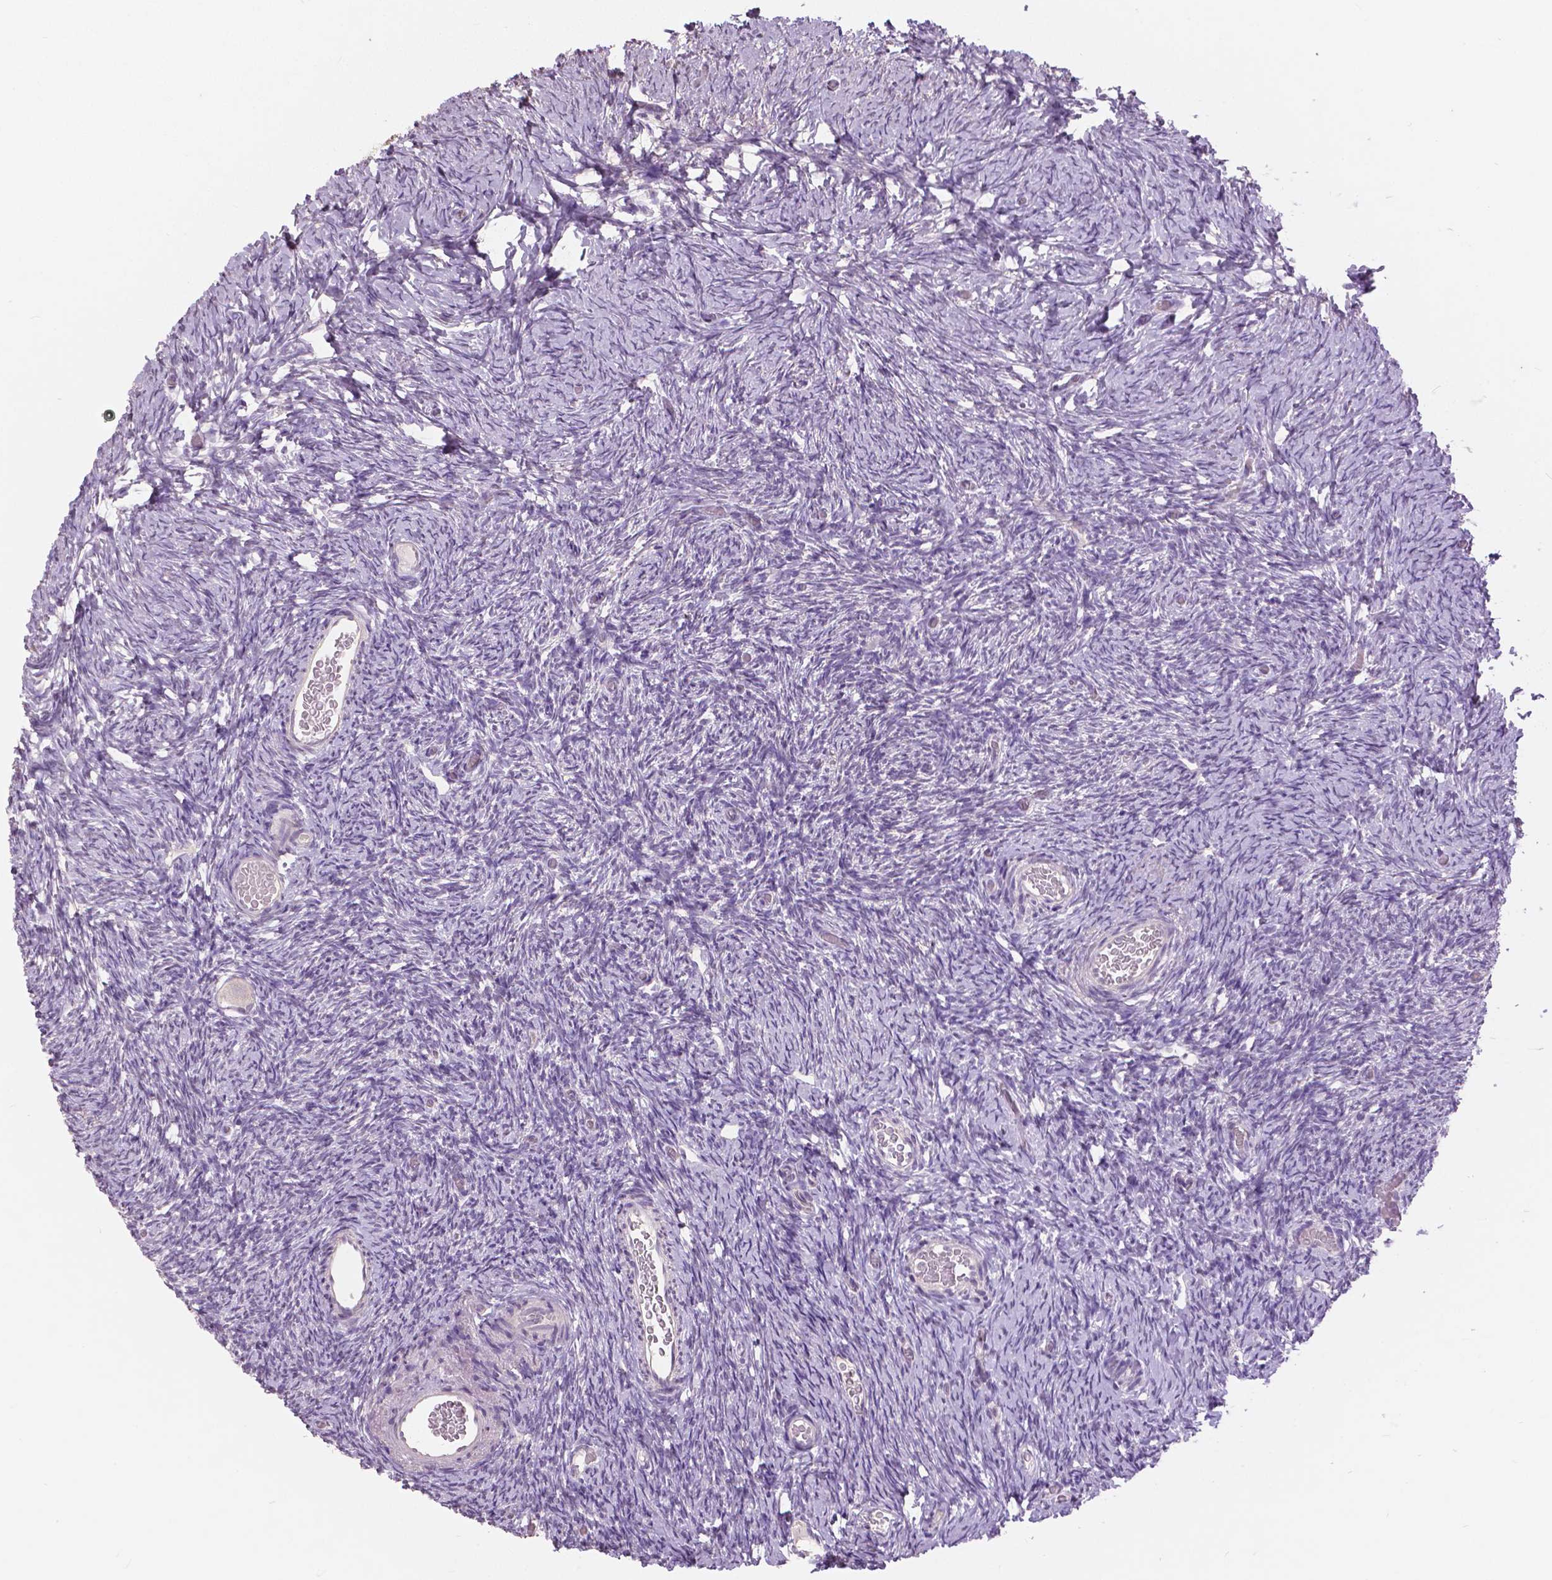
{"staining": {"intensity": "negative", "quantity": "none", "location": "none"}, "tissue": "ovary", "cell_type": "Follicle cells", "image_type": "normal", "snomed": [{"axis": "morphology", "description": "Normal tissue, NOS"}, {"axis": "topography", "description": "Ovary"}], "caption": "Immunohistochemistry (IHC) of unremarkable human ovary demonstrates no staining in follicle cells.", "gene": "GRIN2A", "patient": {"sex": "female", "age": 39}}